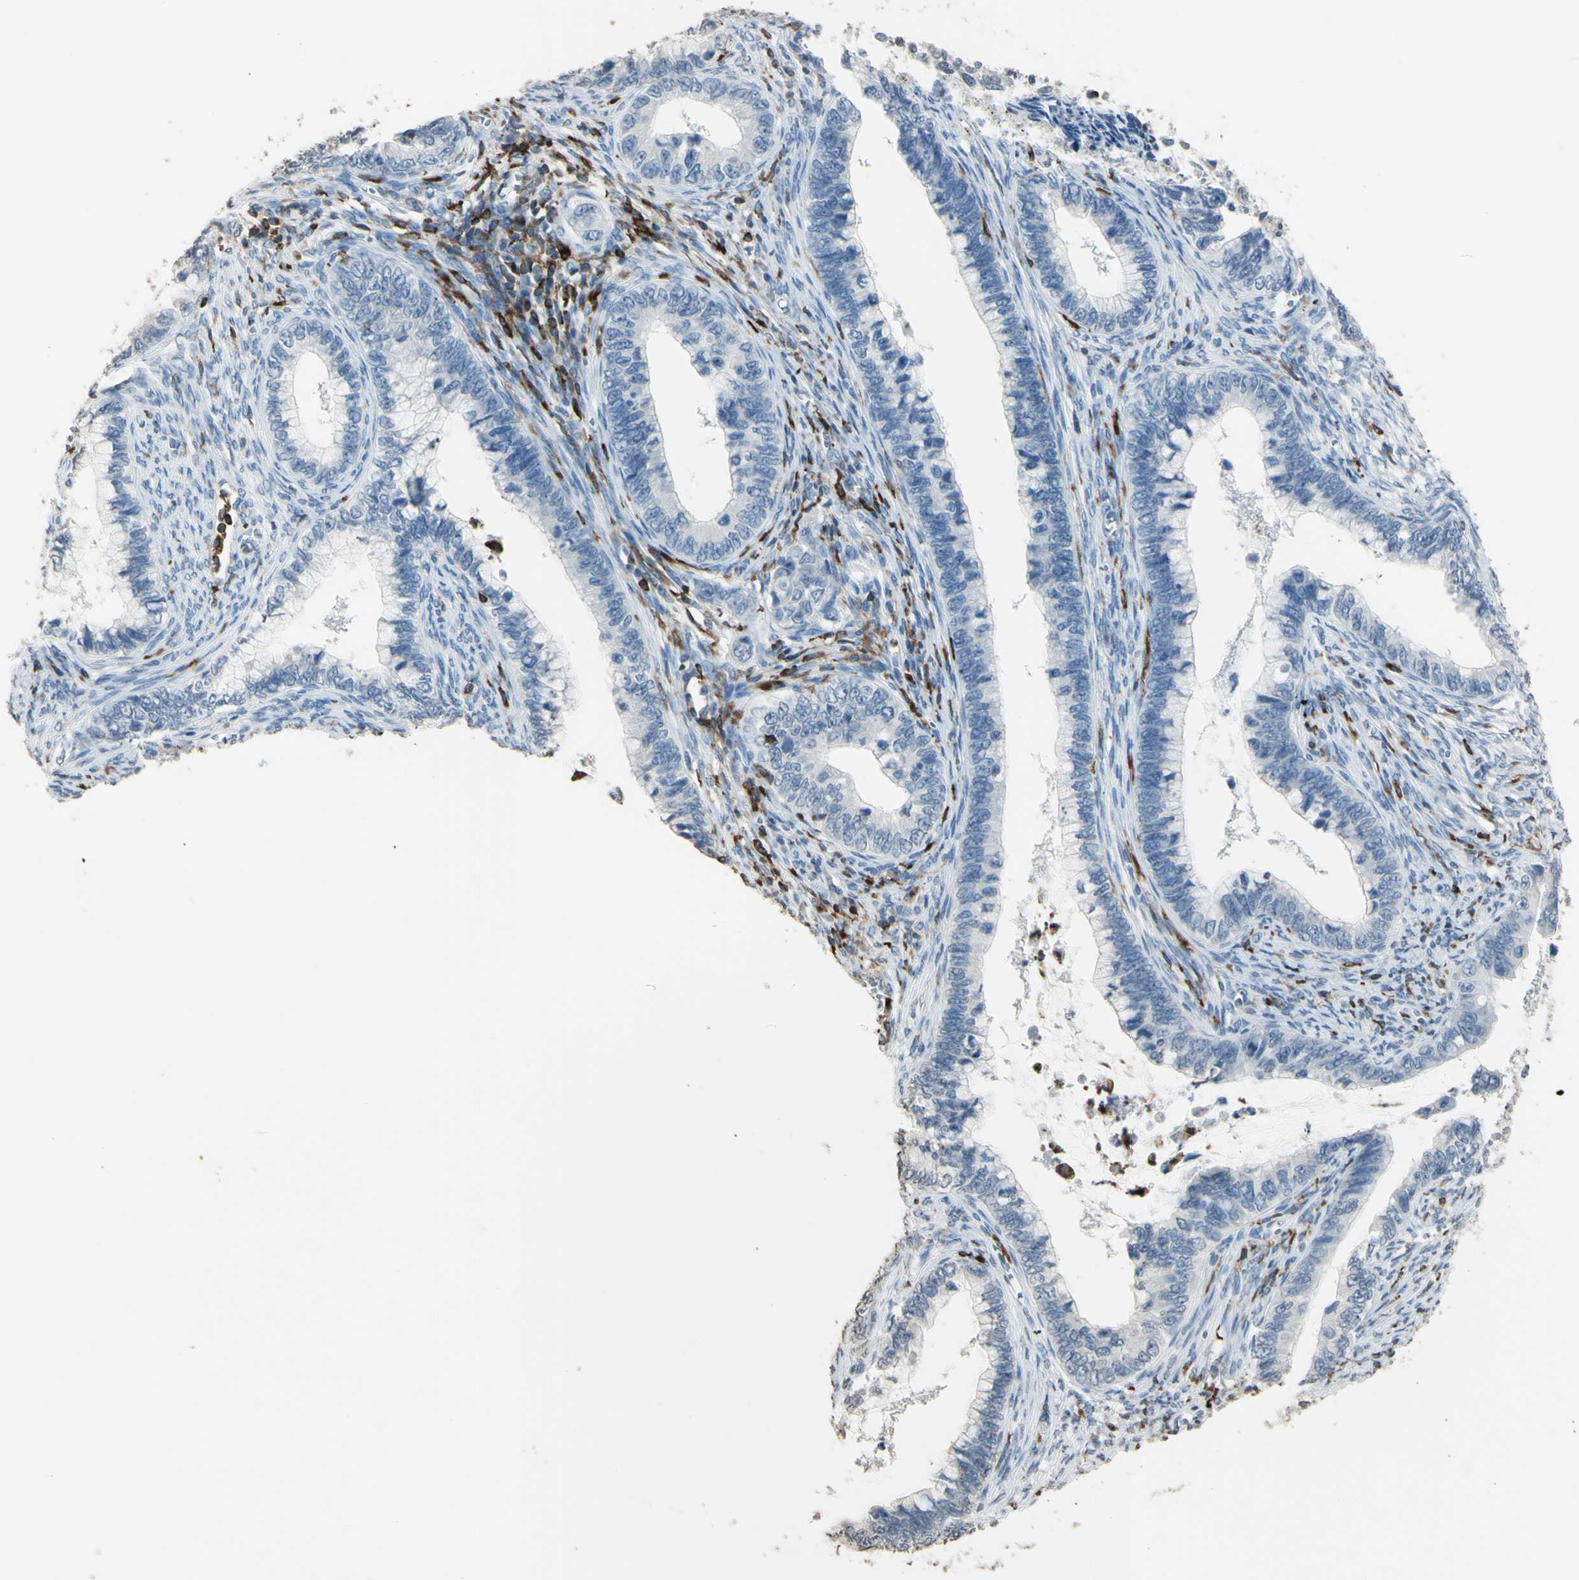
{"staining": {"intensity": "negative", "quantity": "none", "location": "none"}, "tissue": "cervical cancer", "cell_type": "Tumor cells", "image_type": "cancer", "snomed": [{"axis": "morphology", "description": "Adenocarcinoma, NOS"}, {"axis": "topography", "description": "Cervix"}], "caption": "Tumor cells show no significant expression in cervical cancer (adenocarcinoma).", "gene": "PSTPIP1", "patient": {"sex": "female", "age": 44}}